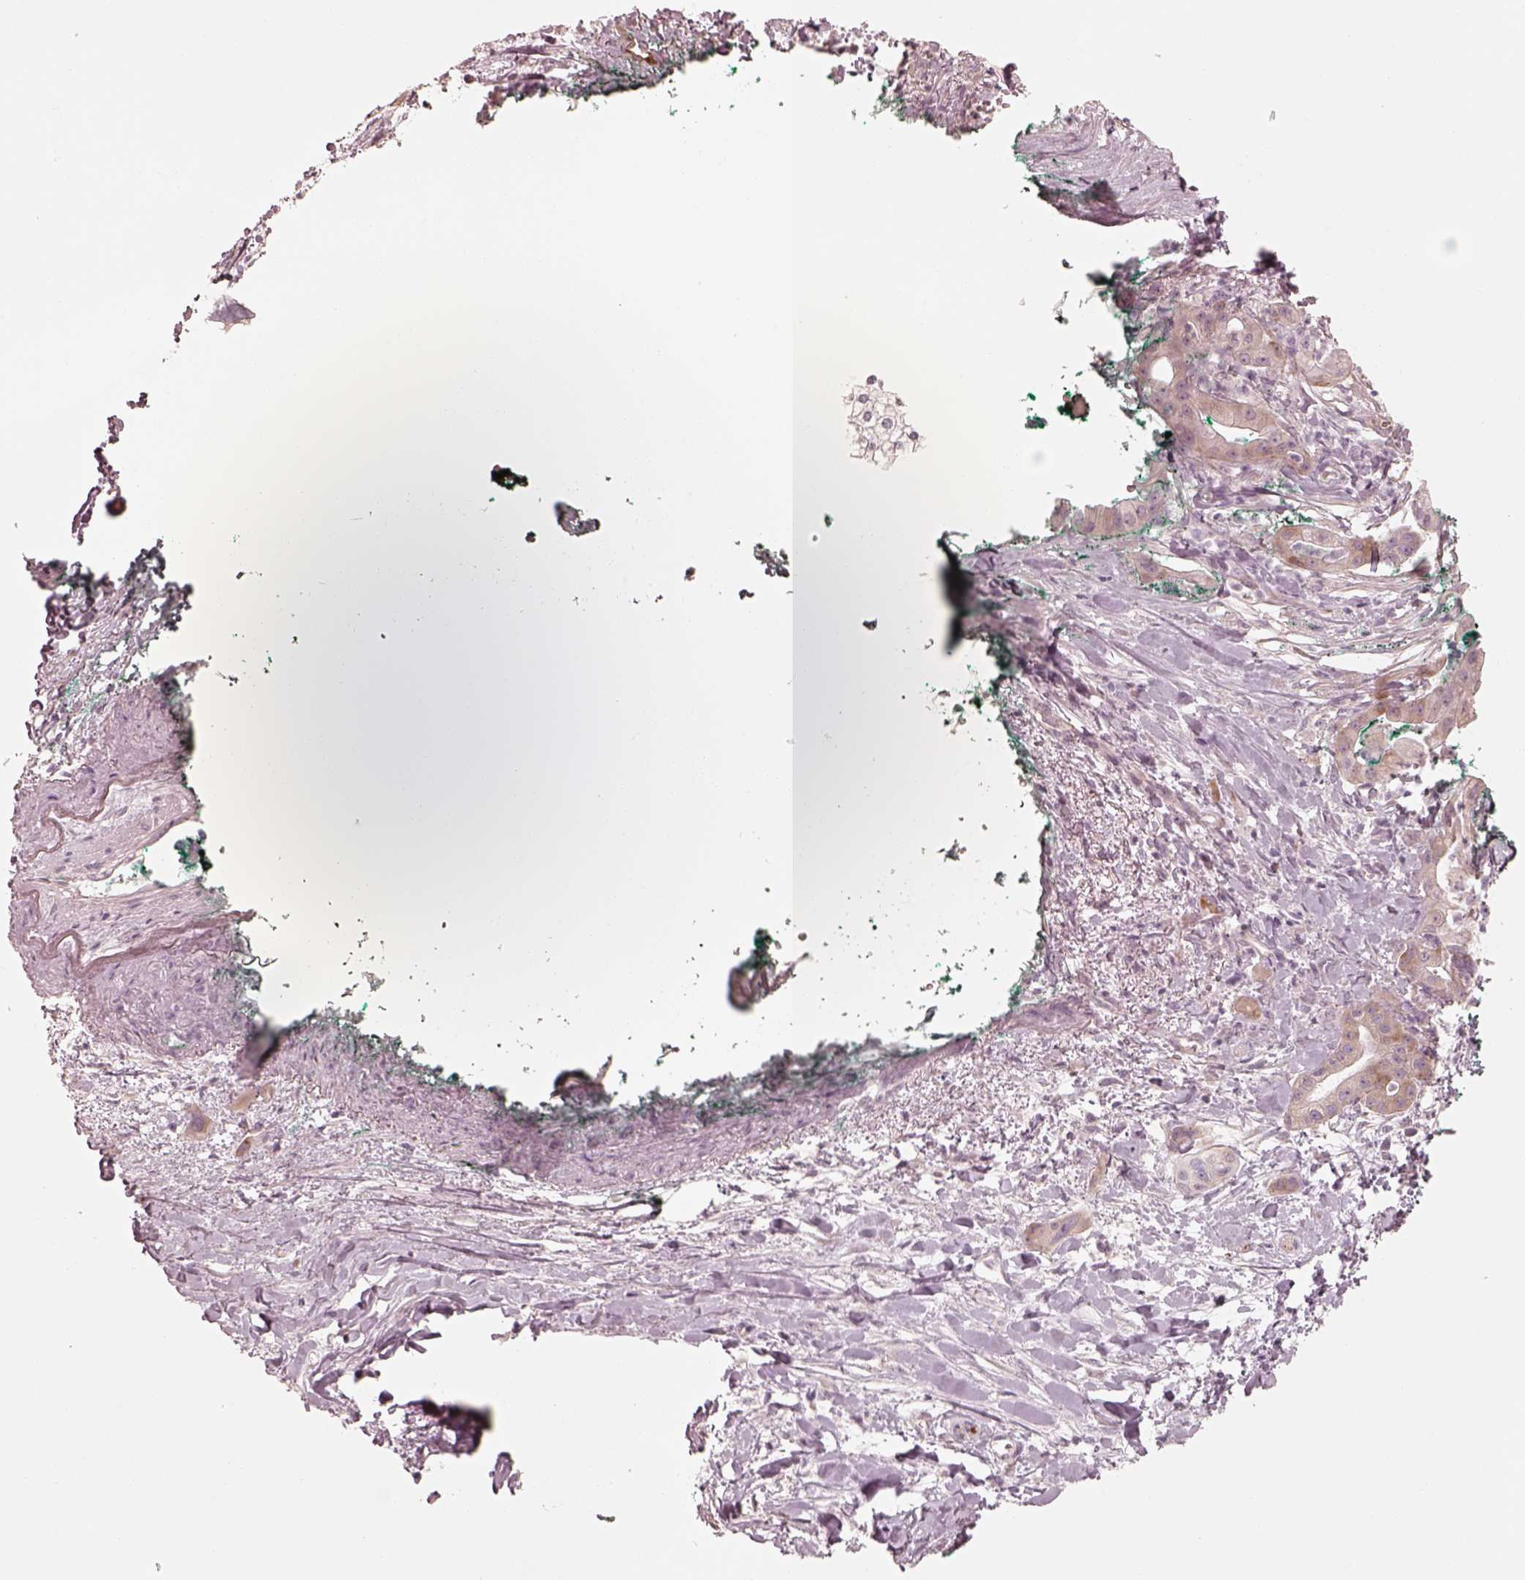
{"staining": {"intensity": "weak", "quantity": "25%-75%", "location": "cytoplasmic/membranous"}, "tissue": "pancreatic cancer", "cell_type": "Tumor cells", "image_type": "cancer", "snomed": [{"axis": "morphology", "description": "Normal tissue, NOS"}, {"axis": "morphology", "description": "Adenocarcinoma, NOS"}, {"axis": "topography", "description": "Lymph node"}, {"axis": "topography", "description": "Pancreas"}], "caption": "There is low levels of weak cytoplasmic/membranous expression in tumor cells of pancreatic adenocarcinoma, as demonstrated by immunohistochemical staining (brown color).", "gene": "RAB3C", "patient": {"sex": "female", "age": 58}}